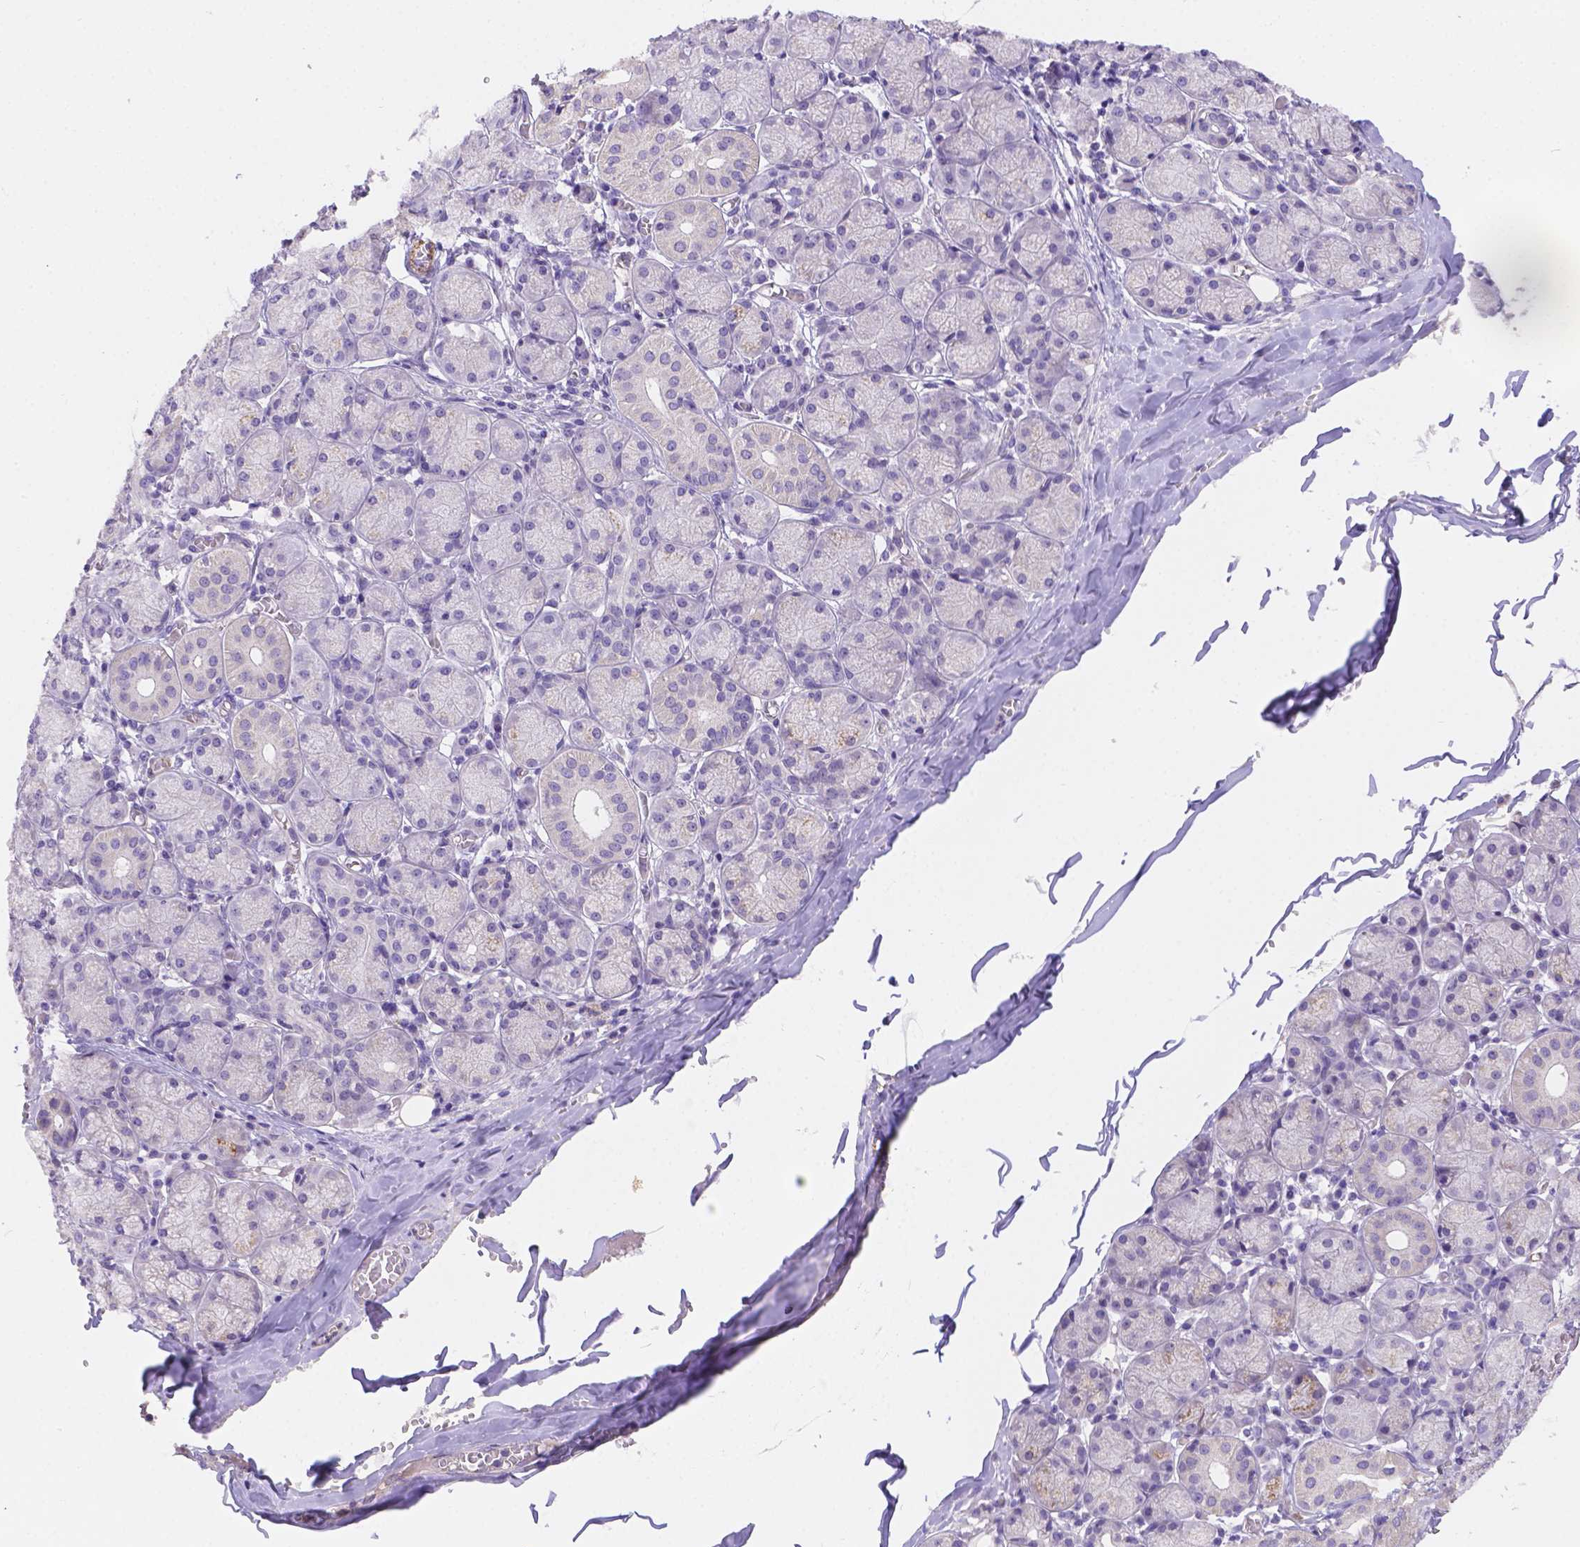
{"staining": {"intensity": "strong", "quantity": "25%-75%", "location": "cytoplasmic/membranous"}, "tissue": "salivary gland", "cell_type": "Glandular cells", "image_type": "normal", "snomed": [{"axis": "morphology", "description": "Normal tissue, NOS"}, {"axis": "topography", "description": "Salivary gland"}, {"axis": "topography", "description": "Peripheral nerve tissue"}], "caption": "Approximately 25%-75% of glandular cells in benign salivary gland demonstrate strong cytoplasmic/membranous protein positivity as visualized by brown immunohistochemical staining.", "gene": "NXPE2", "patient": {"sex": "female", "age": 24}}